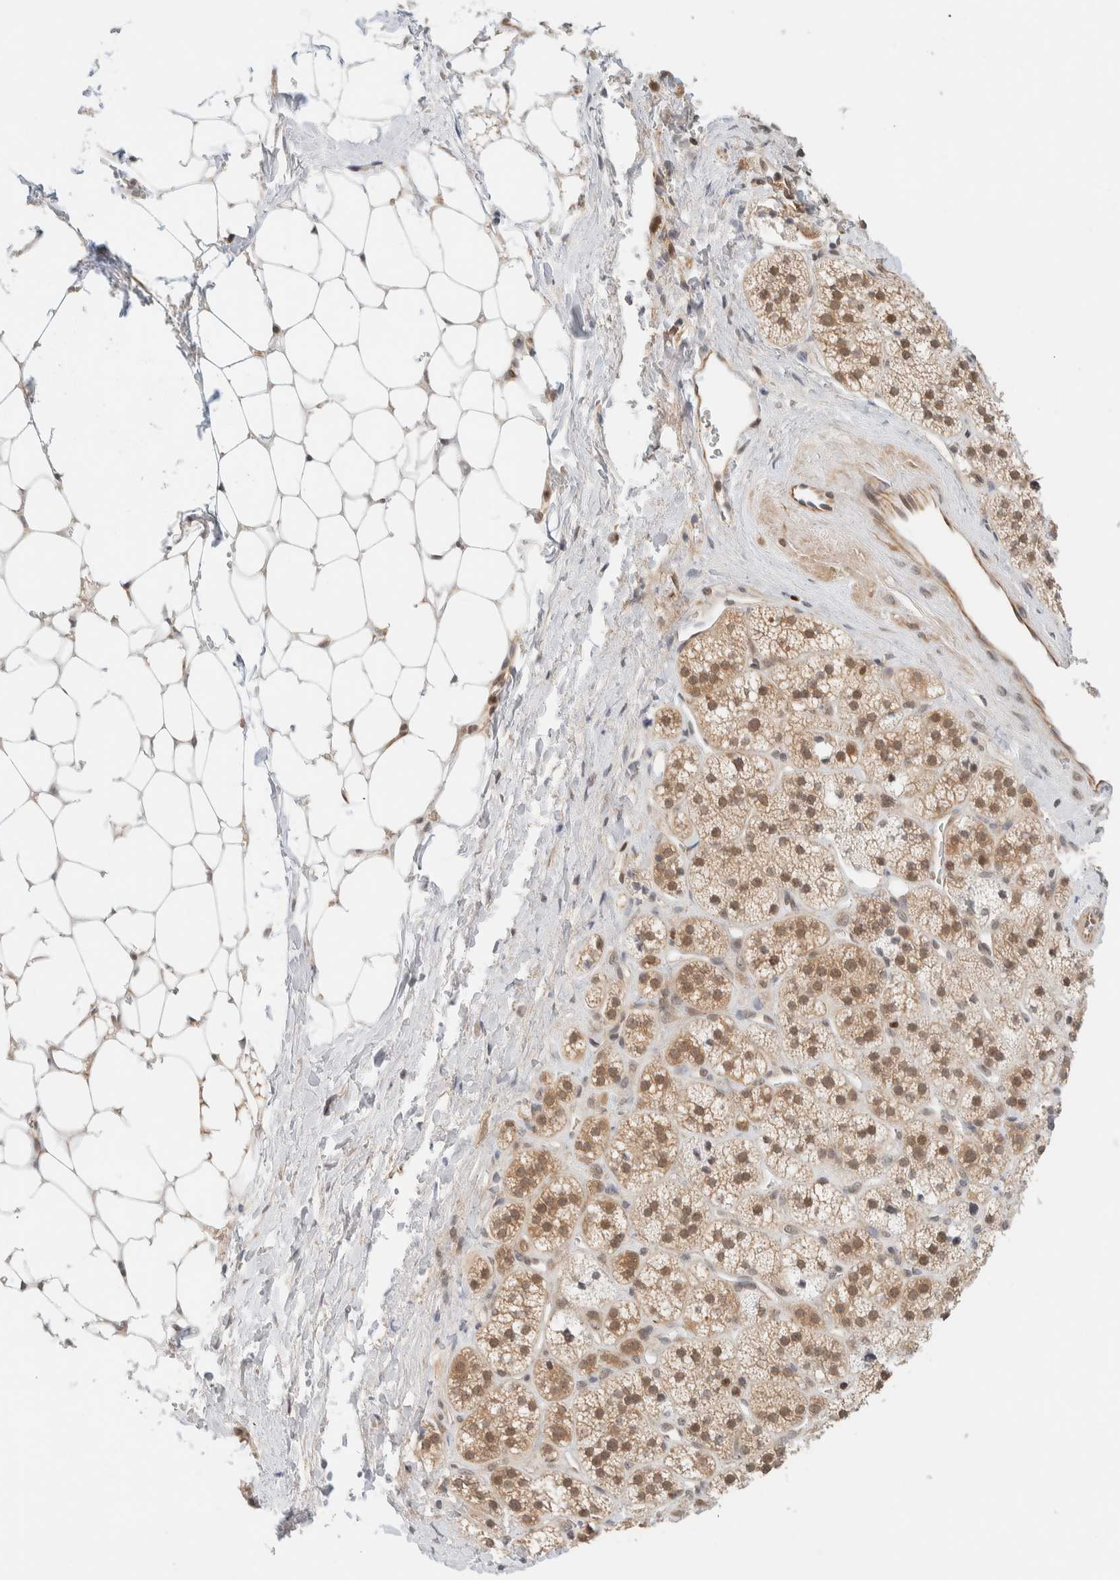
{"staining": {"intensity": "moderate", "quantity": ">75%", "location": "cytoplasmic/membranous"}, "tissue": "adrenal gland", "cell_type": "Glandular cells", "image_type": "normal", "snomed": [{"axis": "morphology", "description": "Normal tissue, NOS"}, {"axis": "topography", "description": "Adrenal gland"}], "caption": "Benign adrenal gland was stained to show a protein in brown. There is medium levels of moderate cytoplasmic/membranous staining in about >75% of glandular cells.", "gene": "C8orf76", "patient": {"sex": "male", "age": 56}}